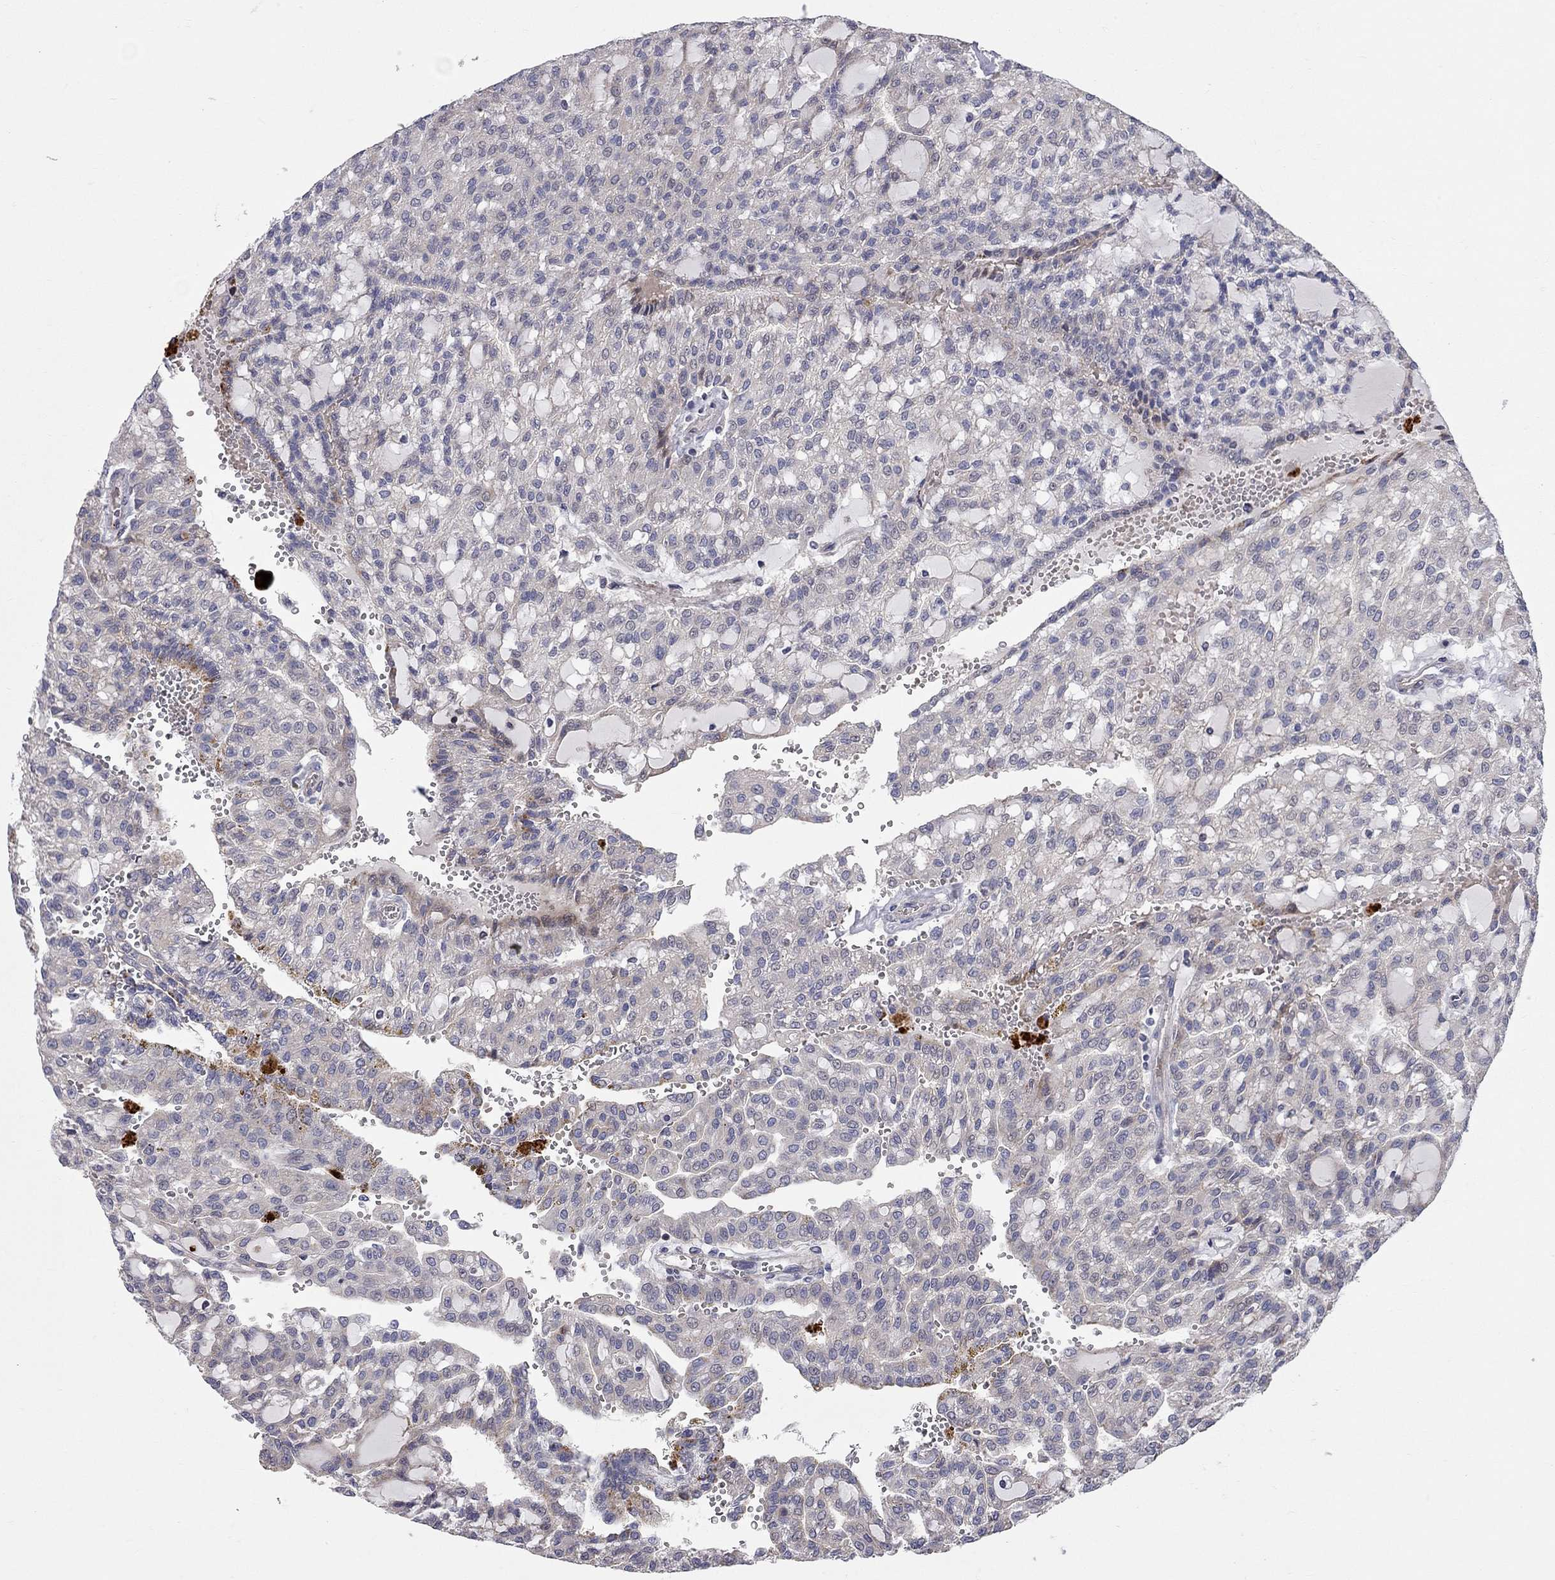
{"staining": {"intensity": "negative", "quantity": "none", "location": "none"}, "tissue": "renal cancer", "cell_type": "Tumor cells", "image_type": "cancer", "snomed": [{"axis": "morphology", "description": "Adenocarcinoma, NOS"}, {"axis": "topography", "description": "Kidney"}], "caption": "Immunohistochemistry (IHC) image of neoplastic tissue: renal cancer (adenocarcinoma) stained with DAB demonstrates no significant protein staining in tumor cells.", "gene": "KANSL1L", "patient": {"sex": "male", "age": 63}}